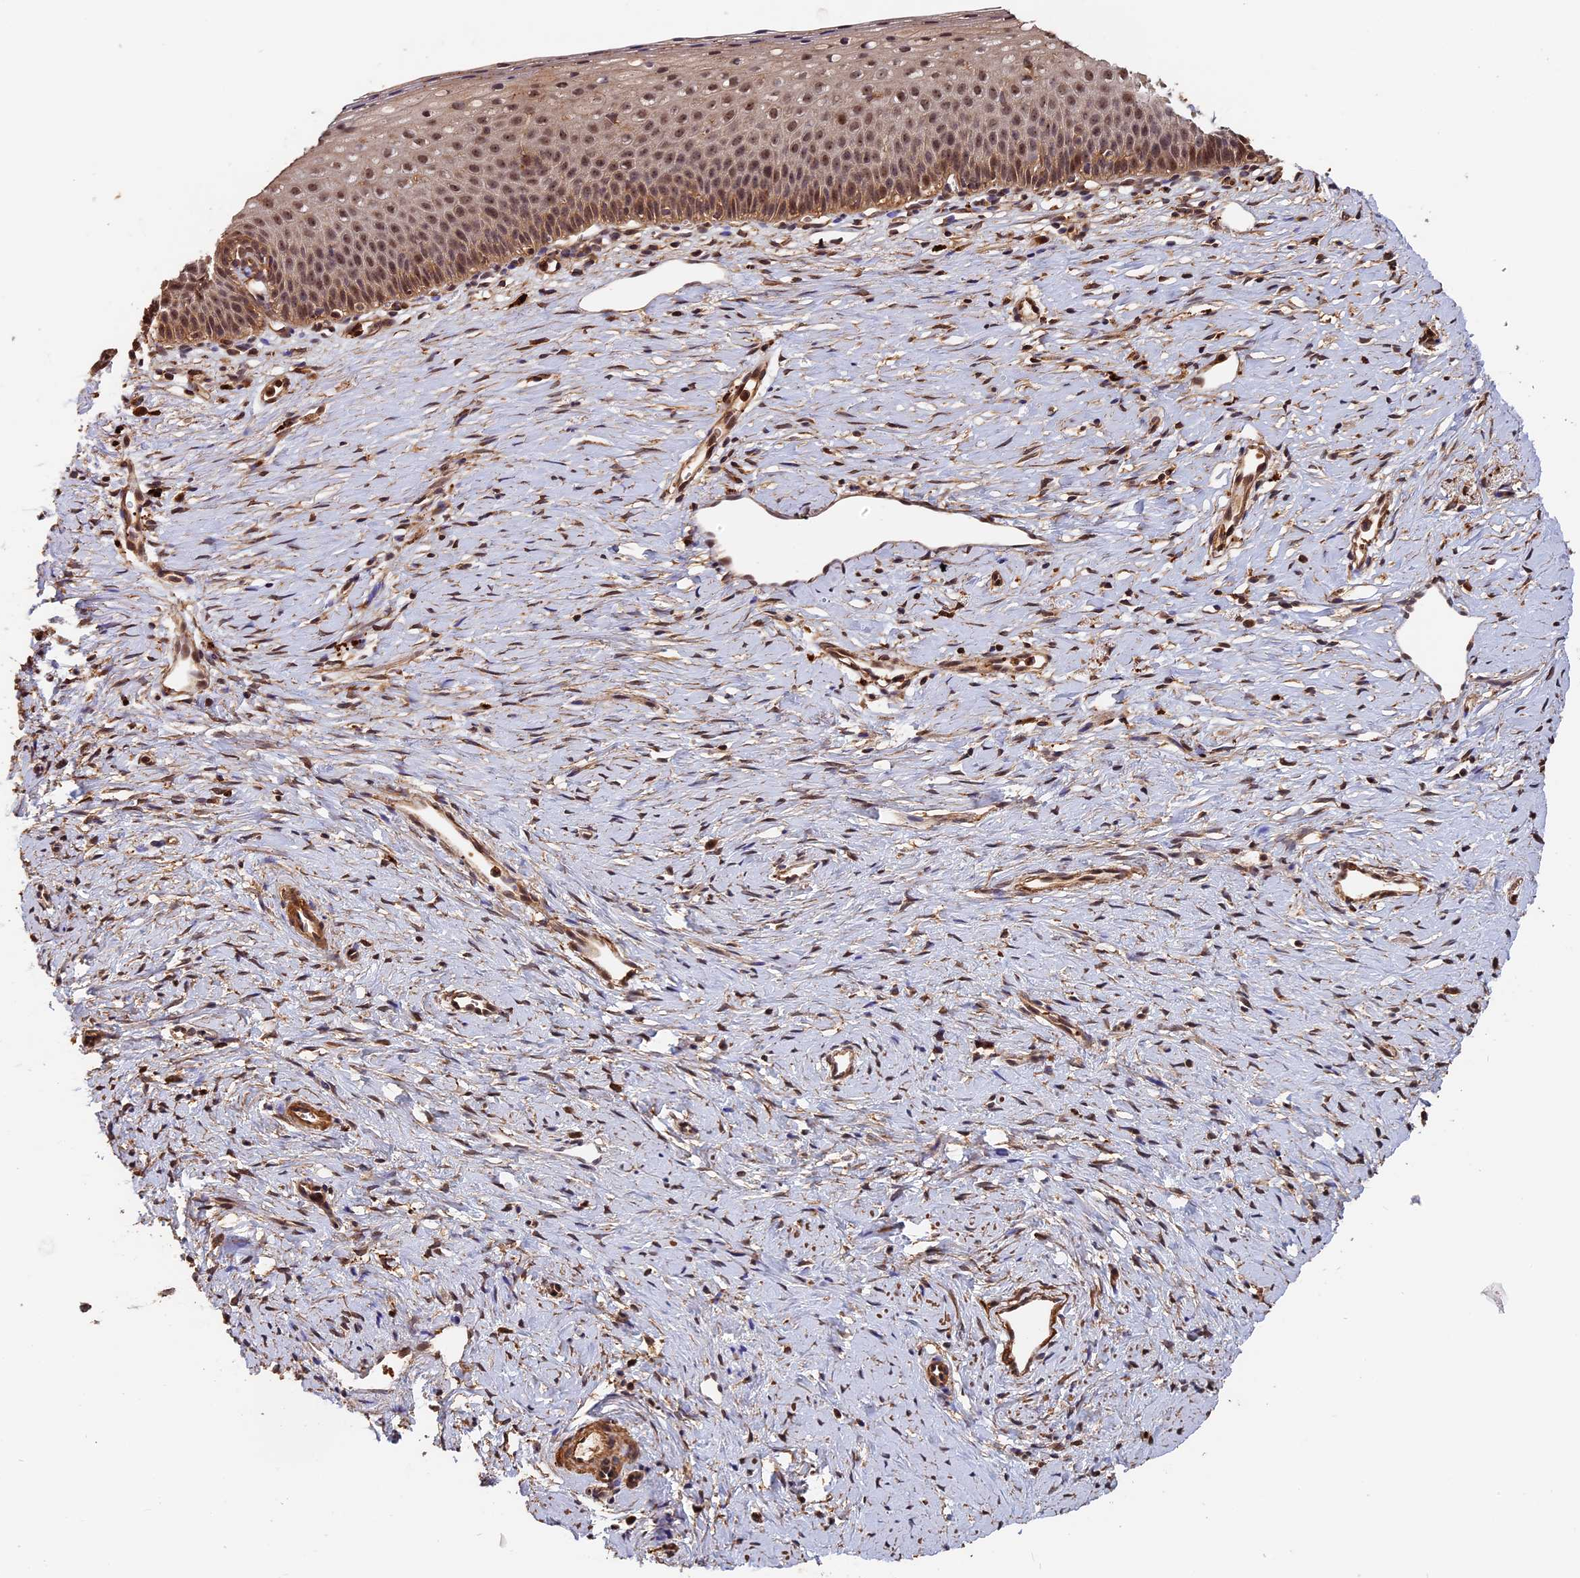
{"staining": {"intensity": "moderate", "quantity": ">75%", "location": "cytoplasmic/membranous,nuclear"}, "tissue": "cervix", "cell_type": "Glandular cells", "image_type": "normal", "snomed": [{"axis": "morphology", "description": "Normal tissue, NOS"}, {"axis": "topography", "description": "Cervix"}], "caption": "A micrograph of cervix stained for a protein exhibits moderate cytoplasmic/membranous,nuclear brown staining in glandular cells.", "gene": "MMP15", "patient": {"sex": "female", "age": 36}}